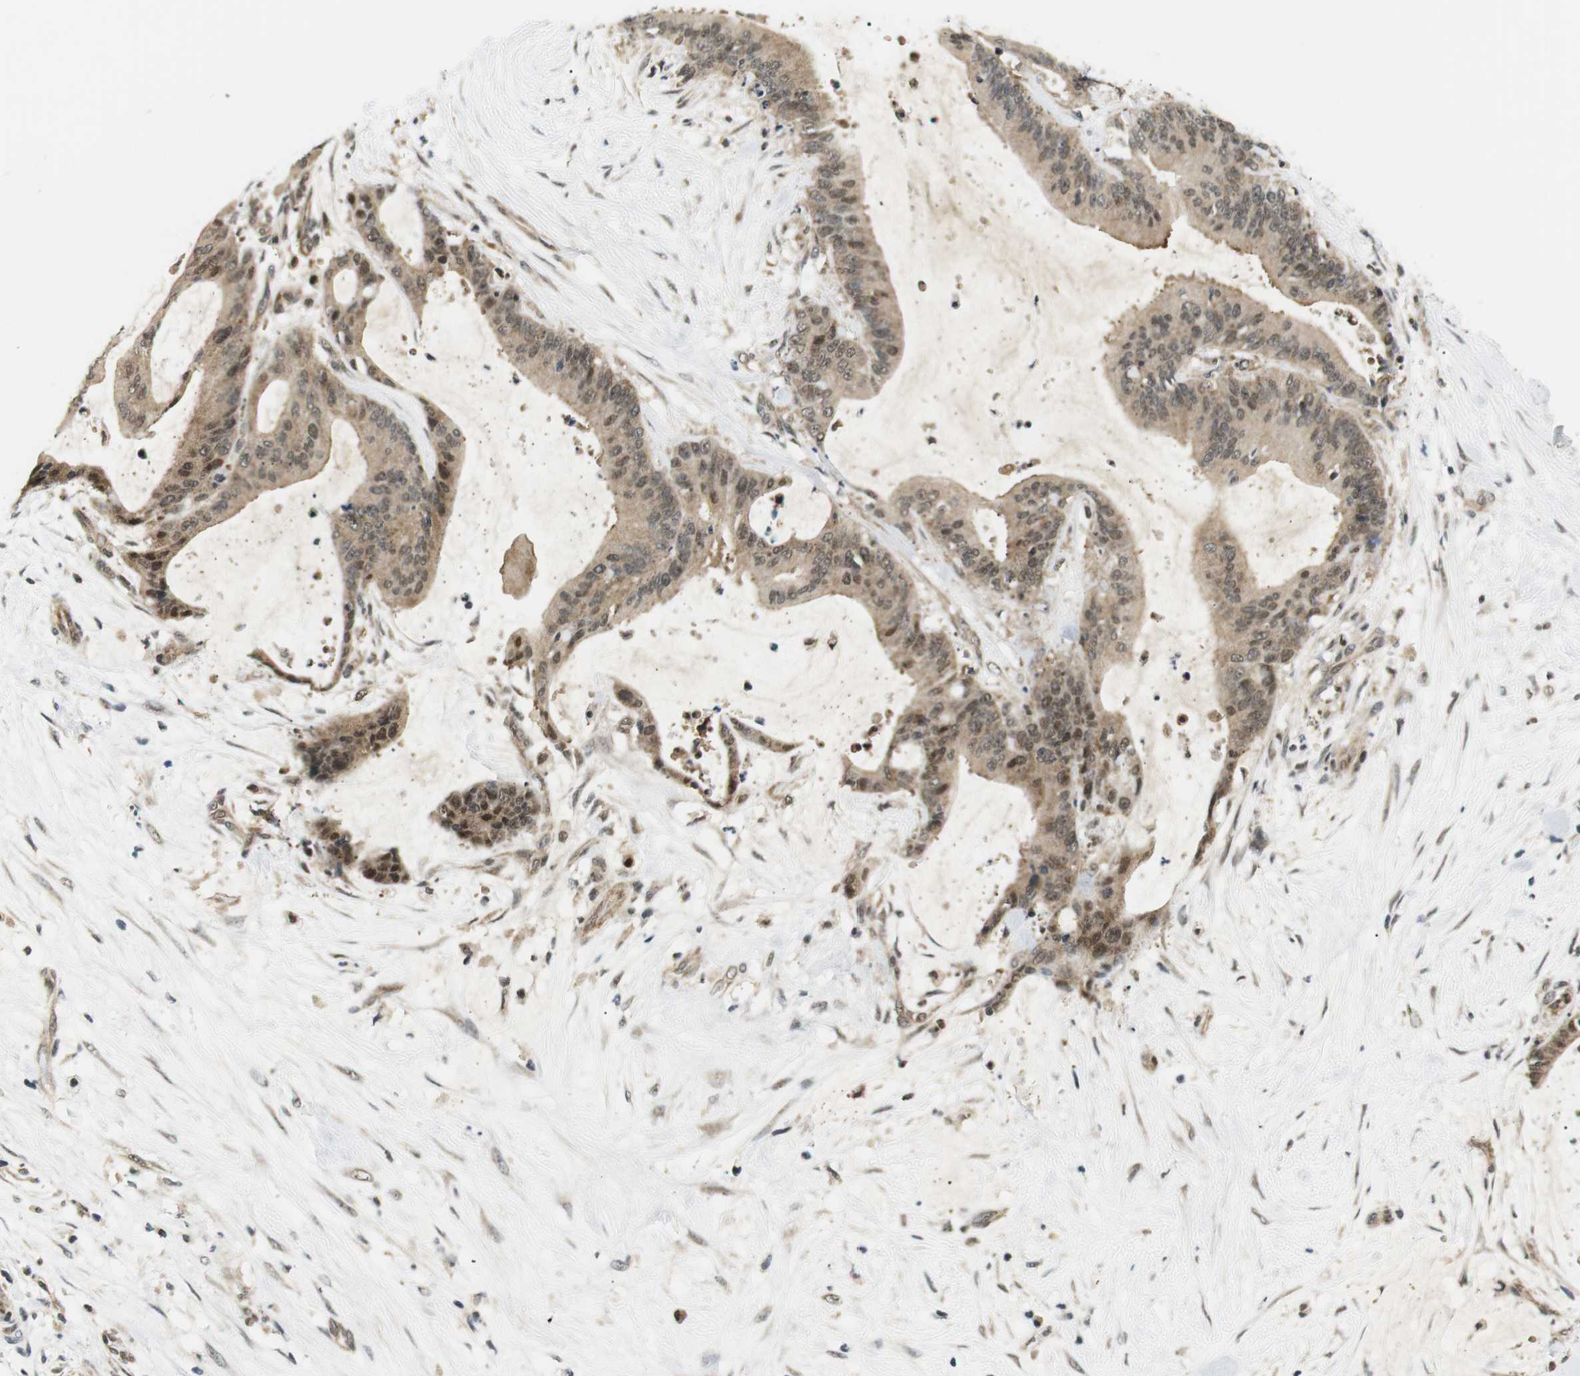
{"staining": {"intensity": "weak", "quantity": ">75%", "location": "cytoplasmic/membranous"}, "tissue": "liver cancer", "cell_type": "Tumor cells", "image_type": "cancer", "snomed": [{"axis": "morphology", "description": "Cholangiocarcinoma"}, {"axis": "topography", "description": "Liver"}], "caption": "A high-resolution histopathology image shows IHC staining of liver cancer, which shows weak cytoplasmic/membranous expression in about >75% of tumor cells.", "gene": "CSNK2B", "patient": {"sex": "female", "age": 73}}